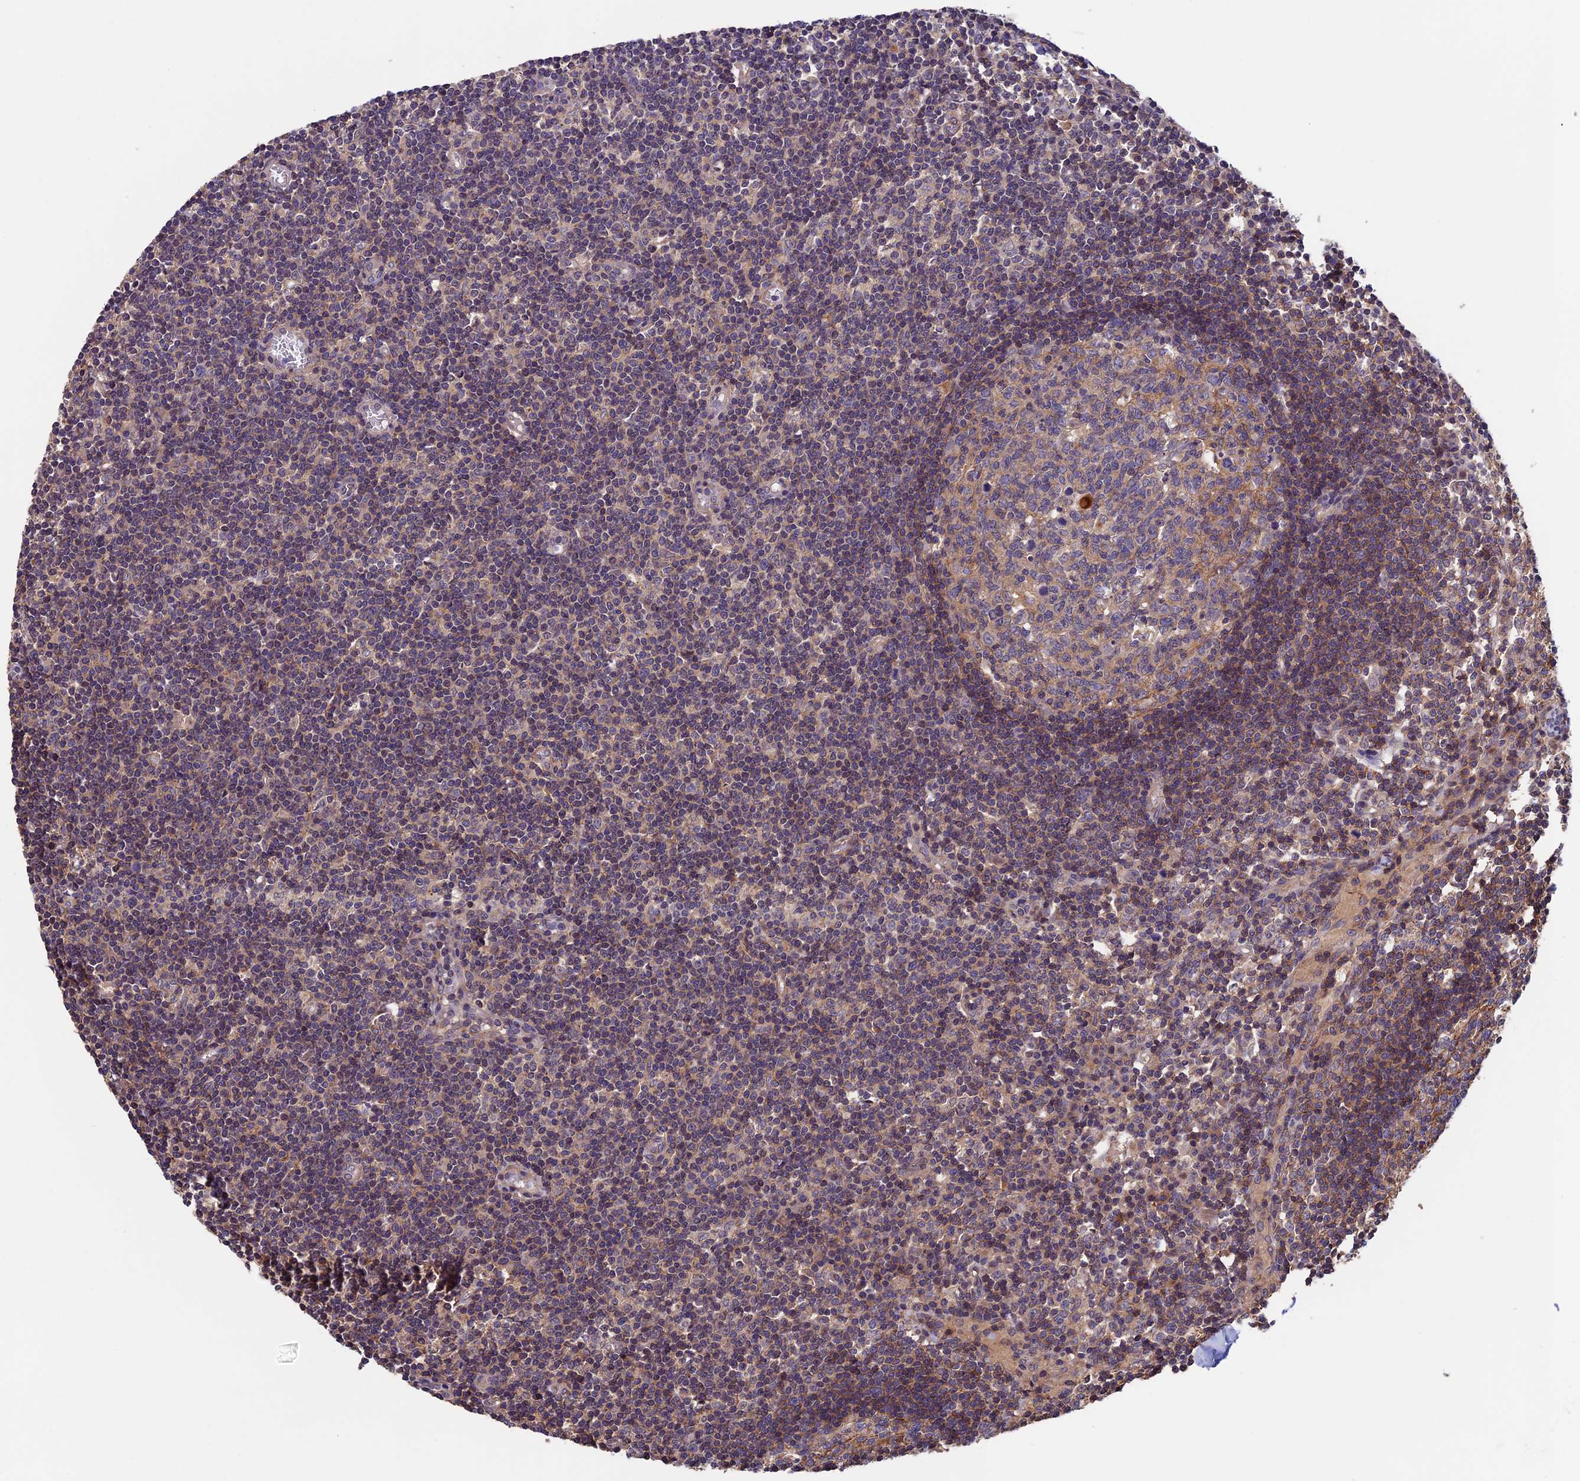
{"staining": {"intensity": "moderate", "quantity": "<25%", "location": "cytoplasmic/membranous"}, "tissue": "lymph node", "cell_type": "Germinal center cells", "image_type": "normal", "snomed": [{"axis": "morphology", "description": "Normal tissue, NOS"}, {"axis": "topography", "description": "Lymph node"}], "caption": "IHC micrograph of unremarkable lymph node stained for a protein (brown), which reveals low levels of moderate cytoplasmic/membranous expression in approximately <25% of germinal center cells.", "gene": "SLC9A5", "patient": {"sex": "female", "age": 55}}